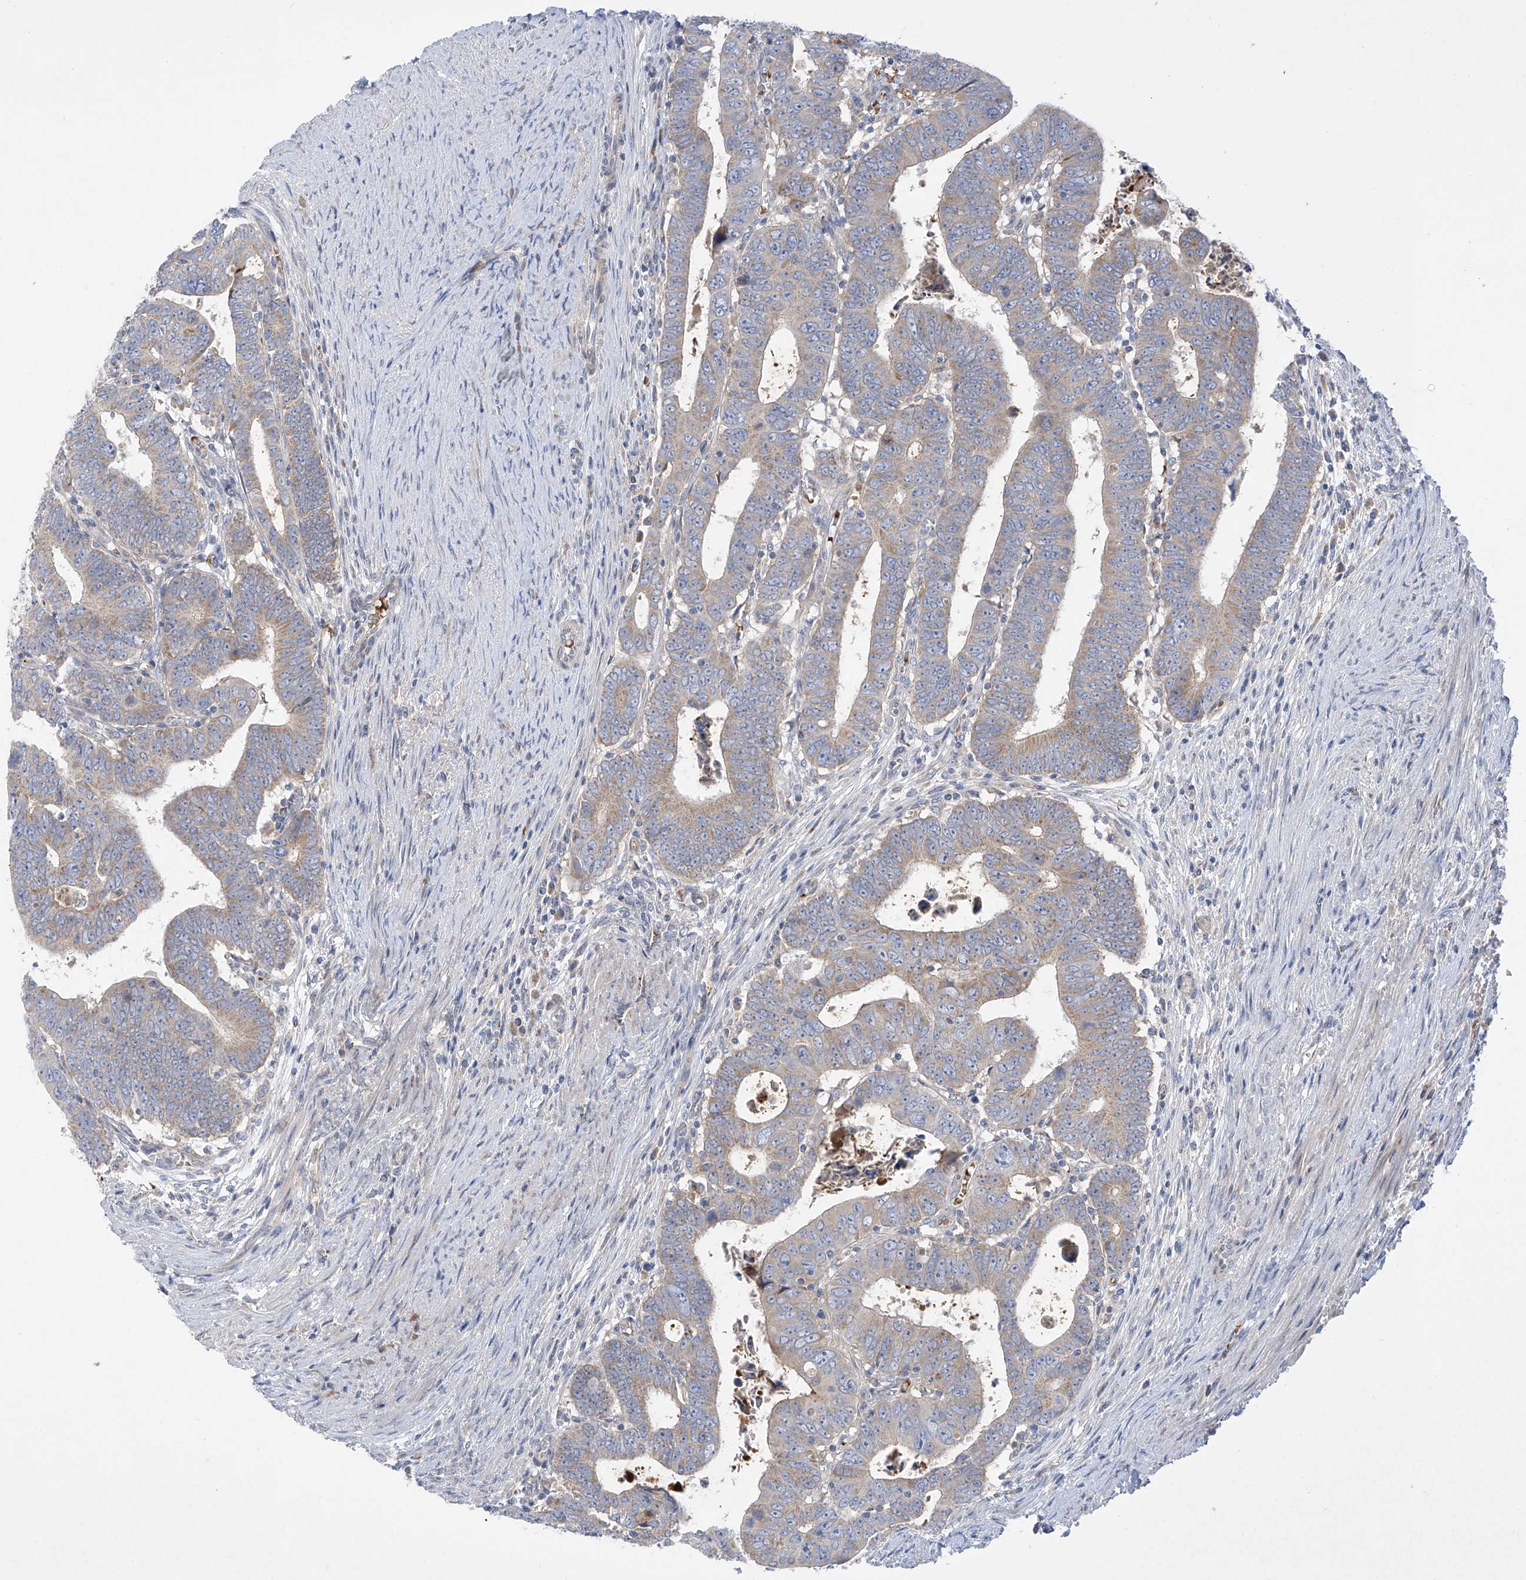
{"staining": {"intensity": "weak", "quantity": ">75%", "location": "cytoplasmic/membranous"}, "tissue": "colorectal cancer", "cell_type": "Tumor cells", "image_type": "cancer", "snomed": [{"axis": "morphology", "description": "Normal tissue, NOS"}, {"axis": "morphology", "description": "Adenocarcinoma, NOS"}, {"axis": "topography", "description": "Rectum"}], "caption": "The immunohistochemical stain shows weak cytoplasmic/membranous staining in tumor cells of colorectal adenocarcinoma tissue.", "gene": "METTL18", "patient": {"sex": "female", "age": 65}}